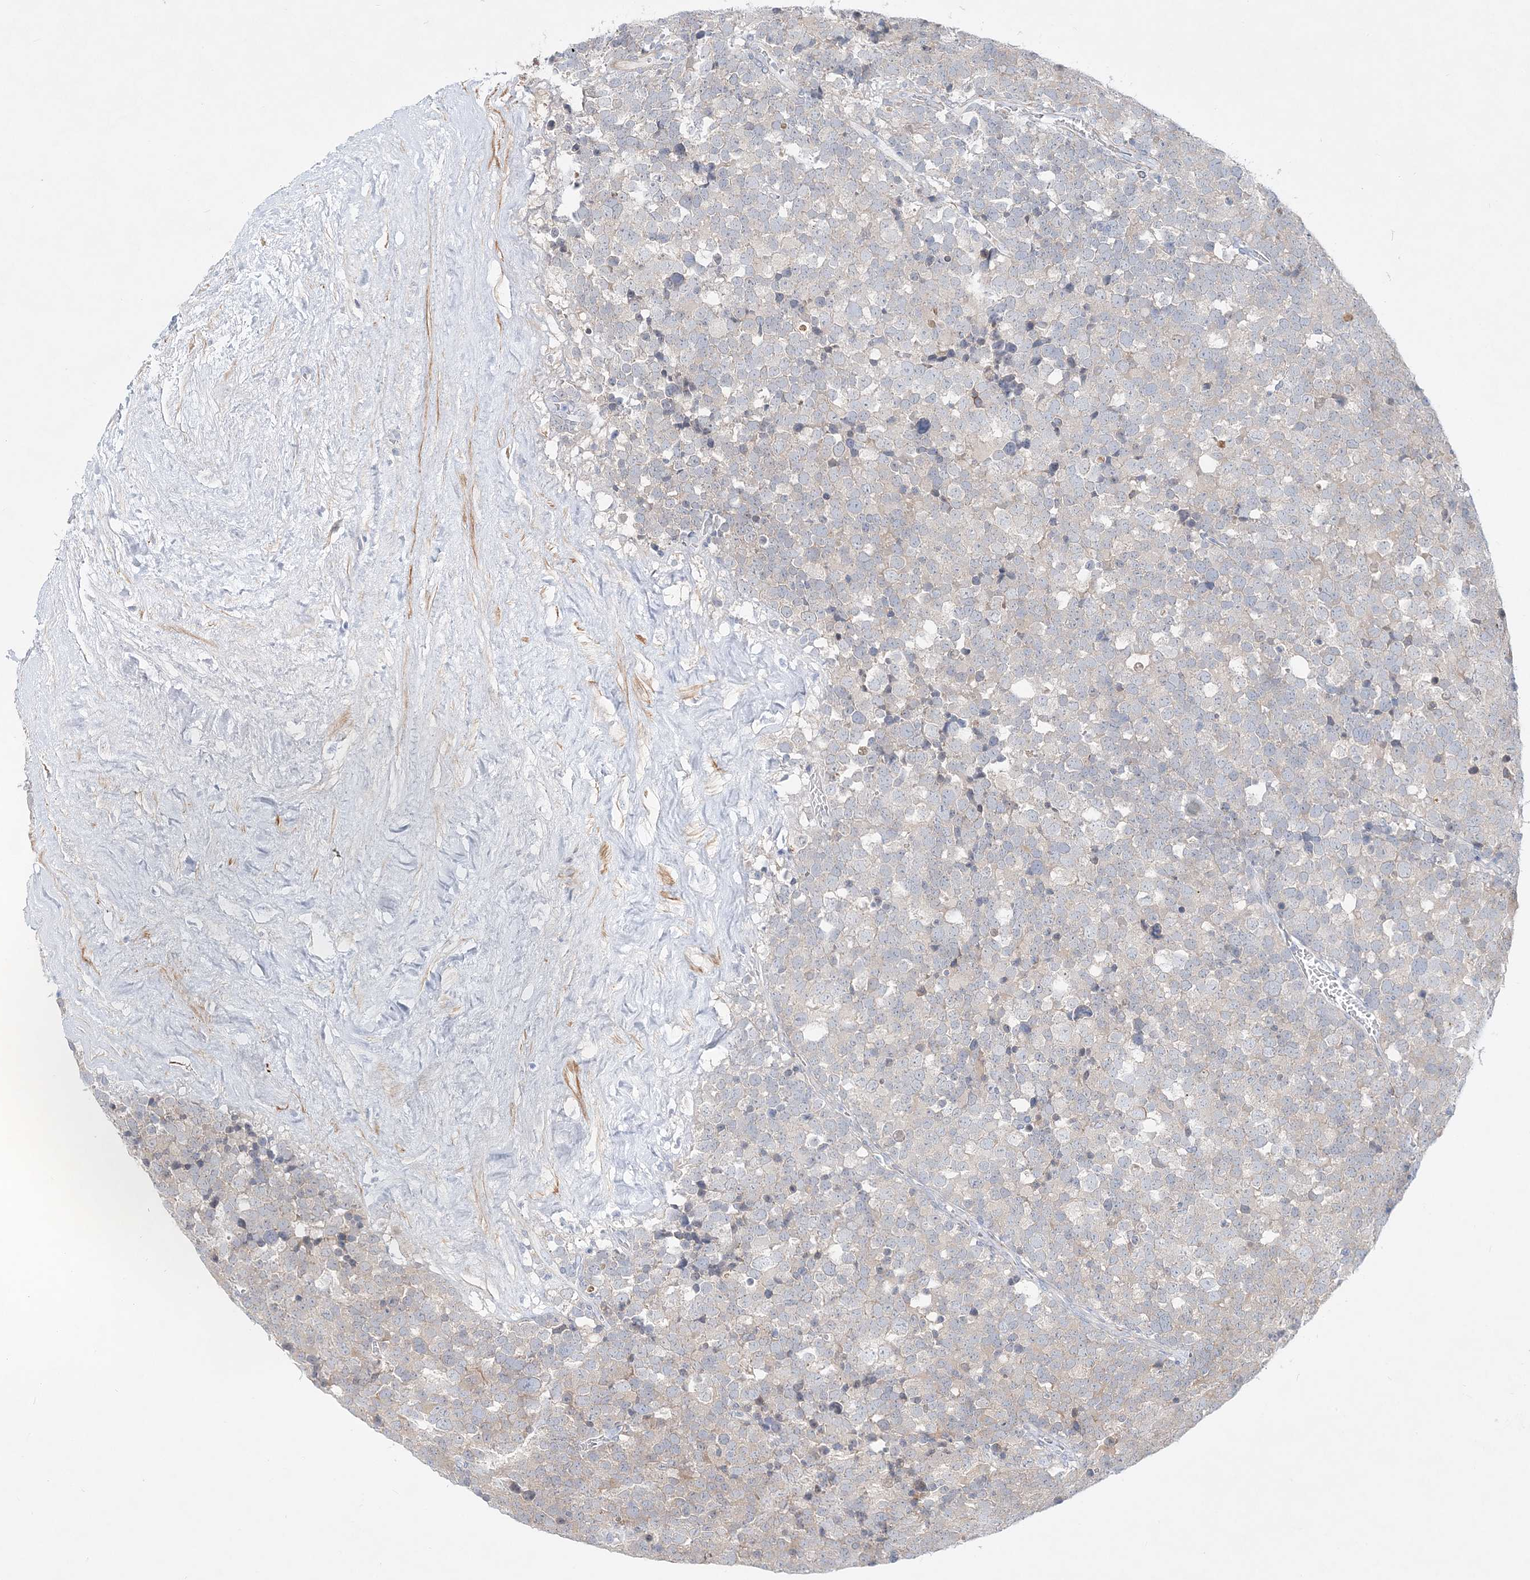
{"staining": {"intensity": "negative", "quantity": "none", "location": "none"}, "tissue": "testis cancer", "cell_type": "Tumor cells", "image_type": "cancer", "snomed": [{"axis": "morphology", "description": "Seminoma, NOS"}, {"axis": "topography", "description": "Testis"}], "caption": "Human testis seminoma stained for a protein using IHC demonstrates no positivity in tumor cells.", "gene": "DNAH5", "patient": {"sex": "male", "age": 71}}